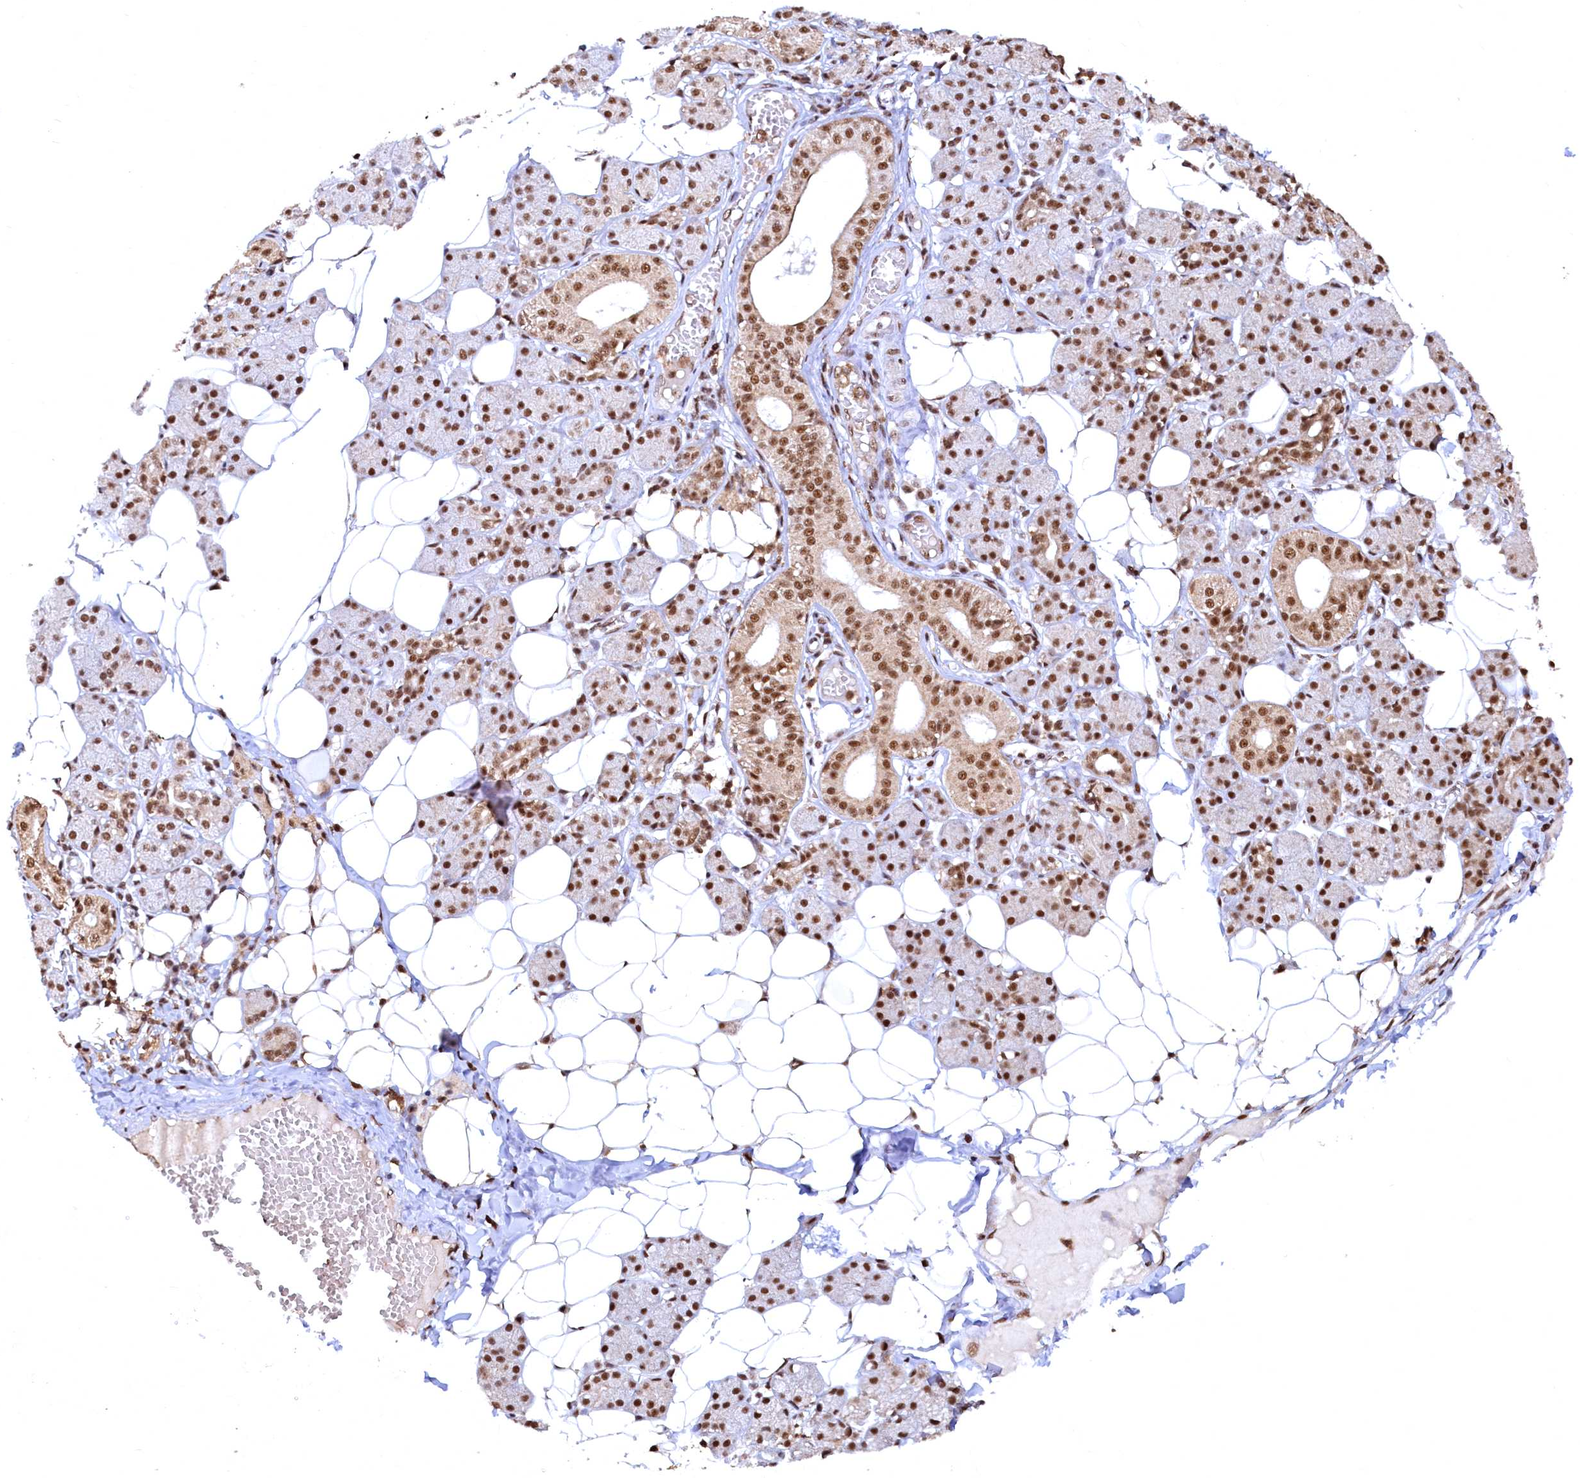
{"staining": {"intensity": "strong", "quantity": ">75%", "location": "cytoplasmic/membranous,nuclear"}, "tissue": "salivary gland", "cell_type": "Glandular cells", "image_type": "normal", "snomed": [{"axis": "morphology", "description": "Normal tissue, NOS"}, {"axis": "topography", "description": "Salivary gland"}], "caption": "Immunohistochemical staining of normal human salivary gland shows high levels of strong cytoplasmic/membranous,nuclear staining in about >75% of glandular cells. Using DAB (brown) and hematoxylin (blue) stains, captured at high magnification using brightfield microscopy.", "gene": "RSRC2", "patient": {"sex": "female", "age": 33}}